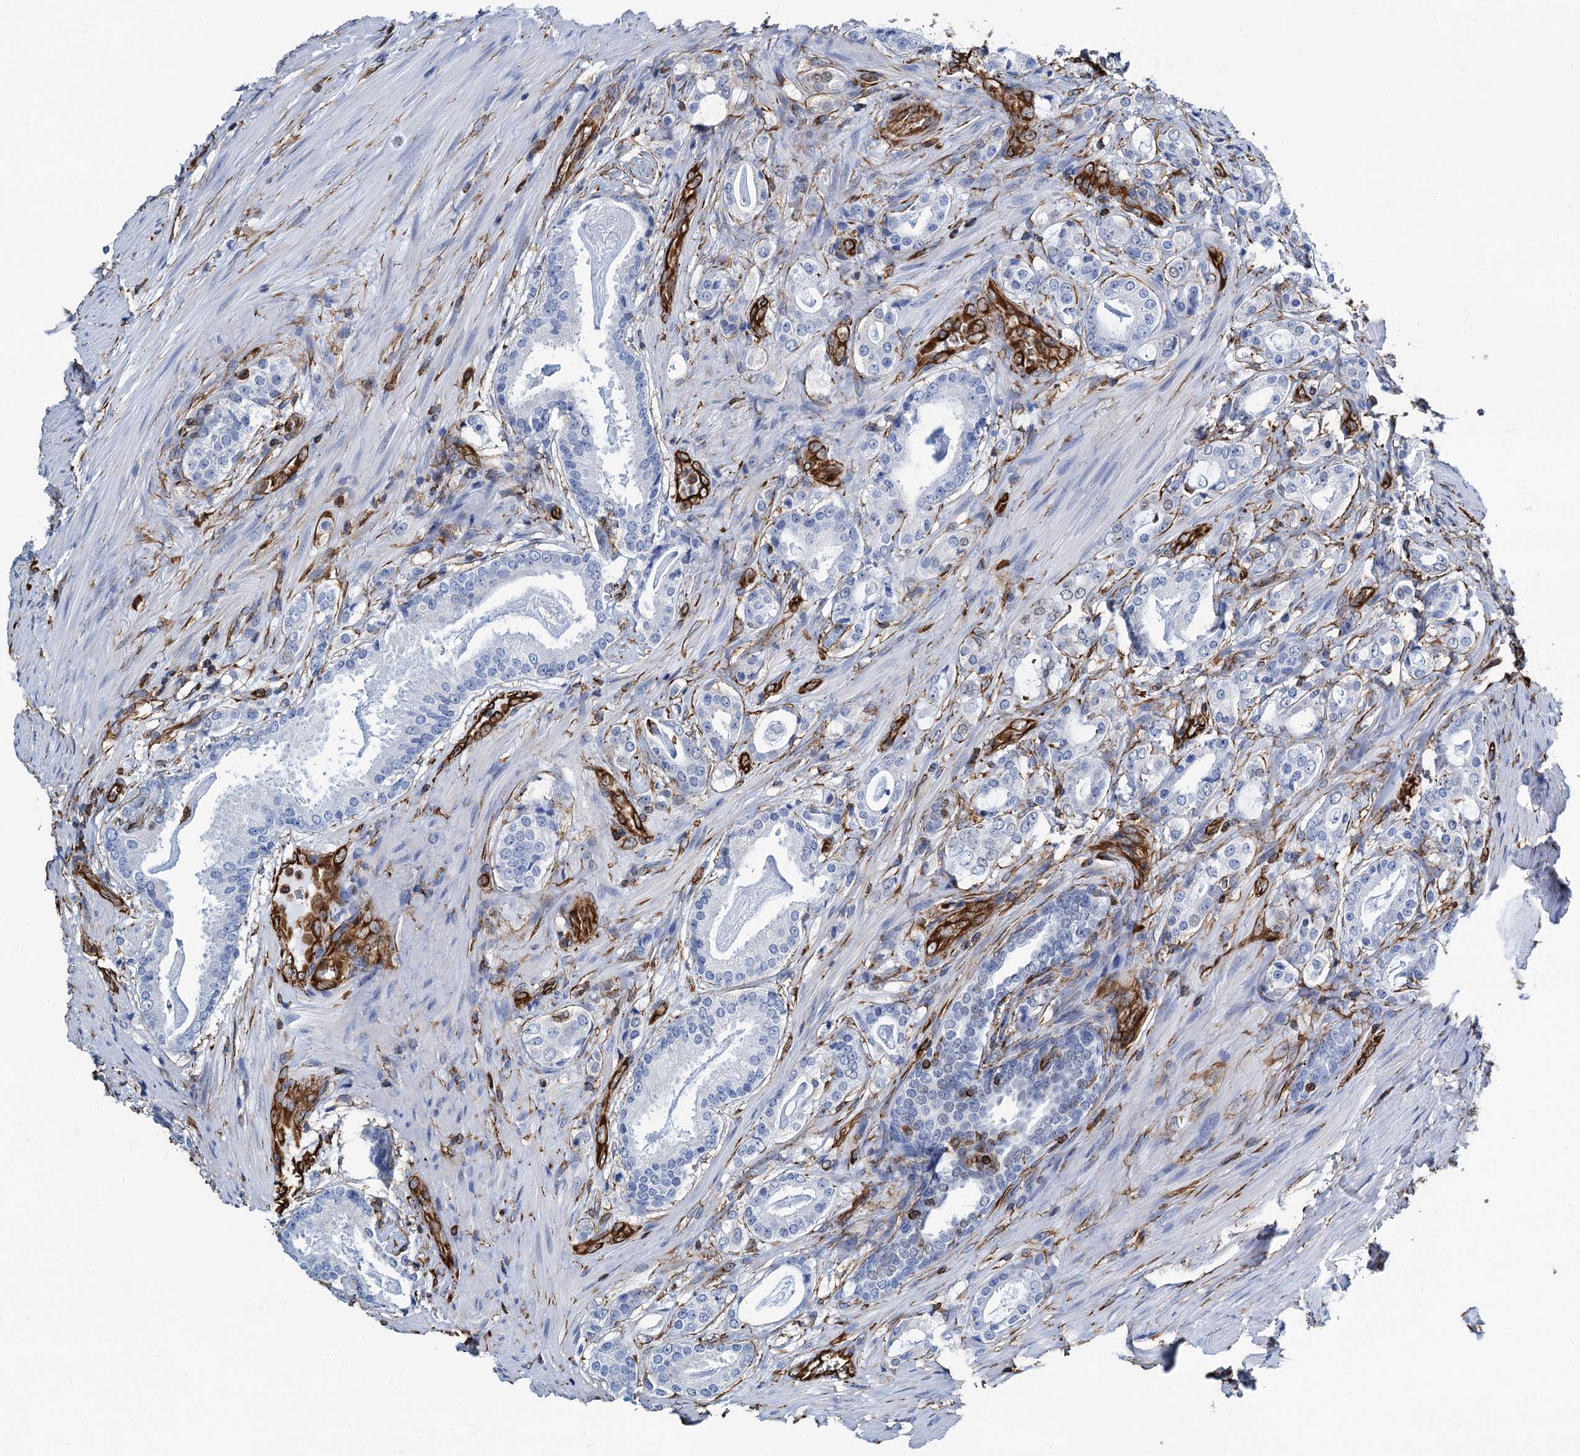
{"staining": {"intensity": "negative", "quantity": "none", "location": "none"}, "tissue": "prostate cancer", "cell_type": "Tumor cells", "image_type": "cancer", "snomed": [{"axis": "morphology", "description": "Adenocarcinoma, High grade"}, {"axis": "topography", "description": "Prostate"}], "caption": "High power microscopy histopathology image of an immunohistochemistry micrograph of prostate cancer, revealing no significant expression in tumor cells. (DAB immunohistochemistry with hematoxylin counter stain).", "gene": "PGM2", "patient": {"sex": "male", "age": 63}}